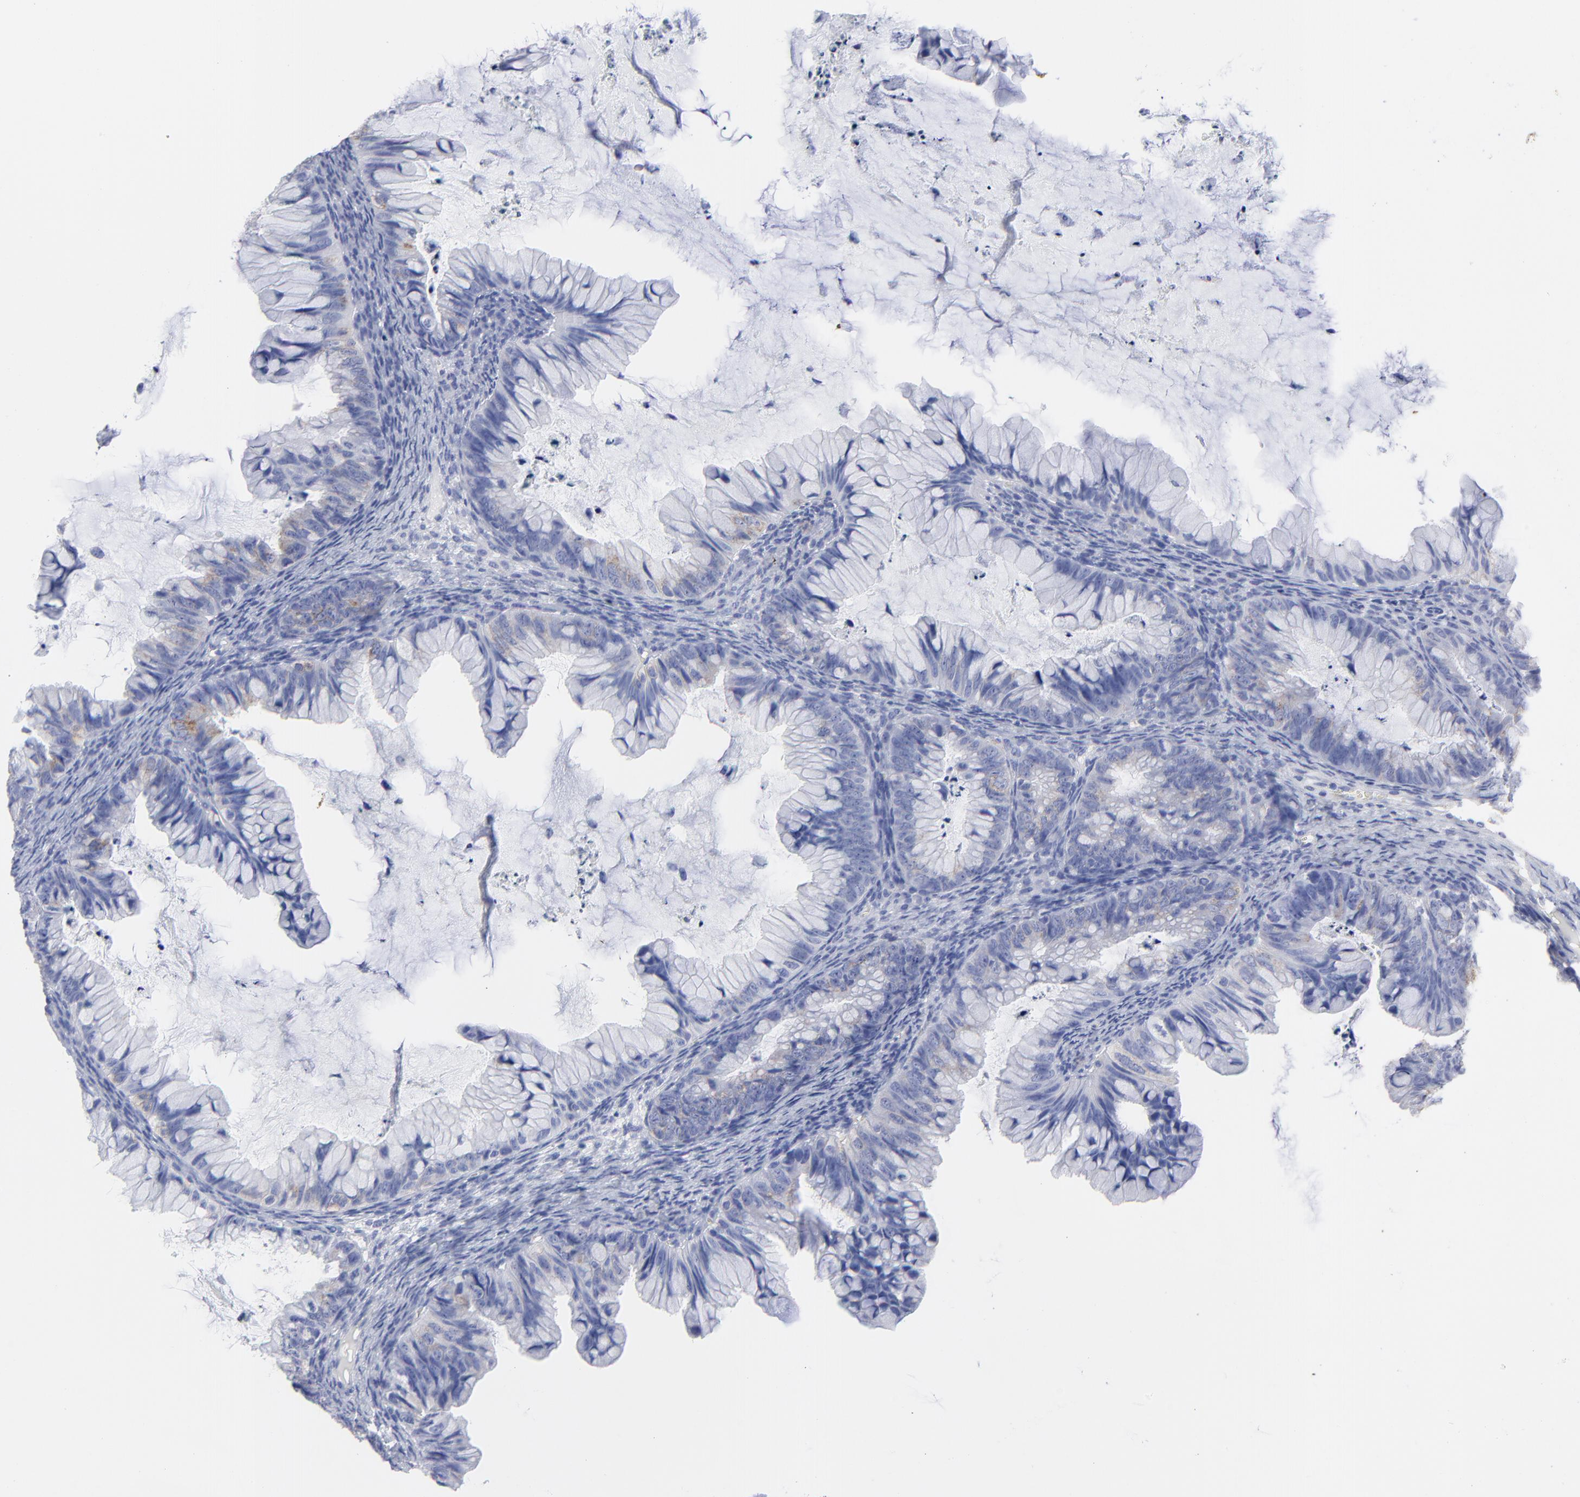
{"staining": {"intensity": "weak", "quantity": "<25%", "location": "cytoplasmic/membranous"}, "tissue": "ovarian cancer", "cell_type": "Tumor cells", "image_type": "cancer", "snomed": [{"axis": "morphology", "description": "Cystadenocarcinoma, mucinous, NOS"}, {"axis": "topography", "description": "Ovary"}], "caption": "Ovarian mucinous cystadenocarcinoma was stained to show a protein in brown. There is no significant expression in tumor cells.", "gene": "CNTN3", "patient": {"sex": "female", "age": 36}}